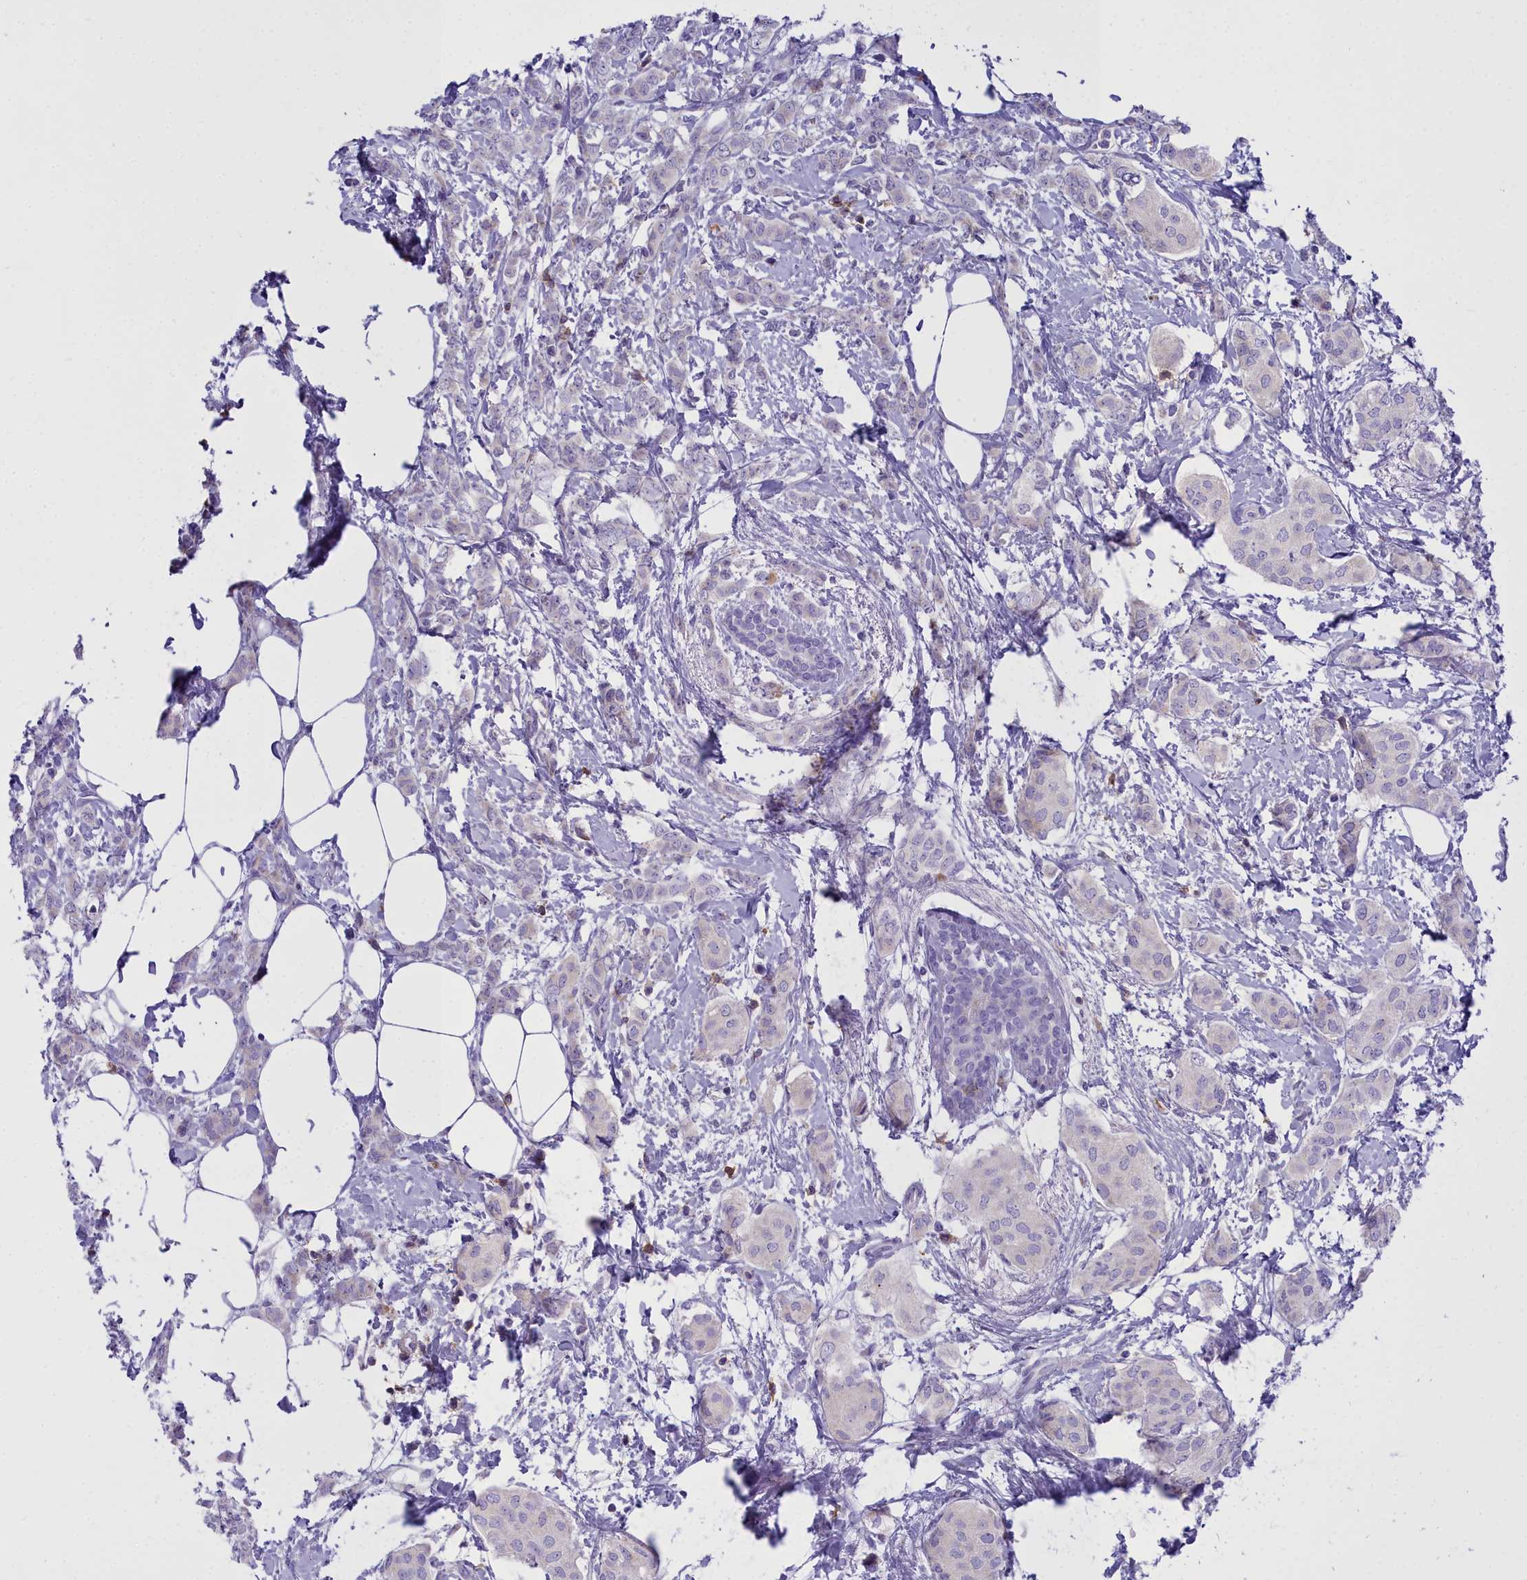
{"staining": {"intensity": "negative", "quantity": "none", "location": "none"}, "tissue": "breast cancer", "cell_type": "Tumor cells", "image_type": "cancer", "snomed": [{"axis": "morphology", "description": "Duct carcinoma"}, {"axis": "topography", "description": "Breast"}], "caption": "Immunohistochemistry (IHC) of human breast cancer (invasive ductal carcinoma) shows no positivity in tumor cells.", "gene": "CD5", "patient": {"sex": "female", "age": 72}}